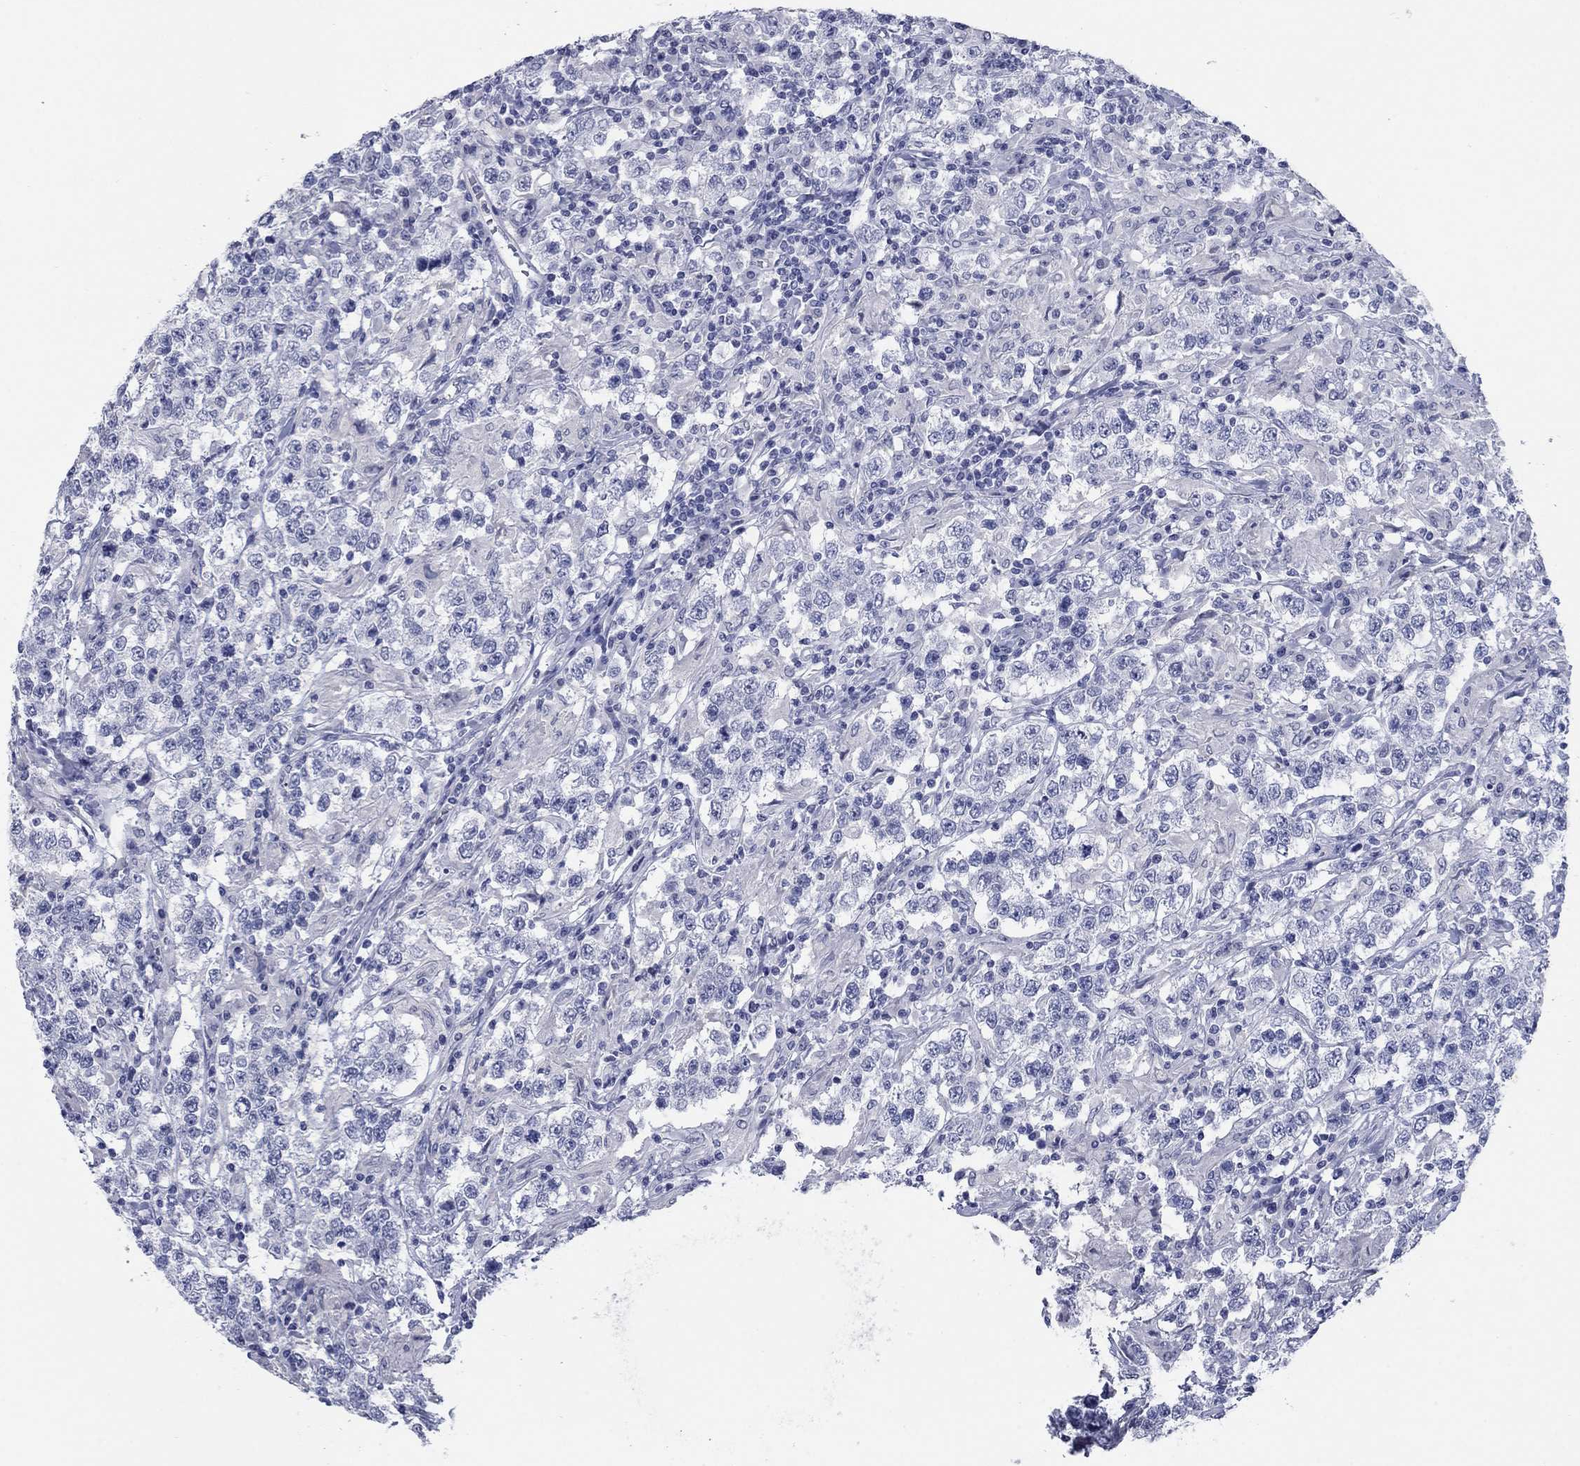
{"staining": {"intensity": "negative", "quantity": "none", "location": "none"}, "tissue": "testis cancer", "cell_type": "Tumor cells", "image_type": "cancer", "snomed": [{"axis": "morphology", "description": "Seminoma, NOS"}, {"axis": "morphology", "description": "Carcinoma, Embryonal, NOS"}, {"axis": "topography", "description": "Testis"}], "caption": "The image reveals no staining of tumor cells in testis embryonal carcinoma.", "gene": "ATP6V1G2", "patient": {"sex": "male", "age": 41}}